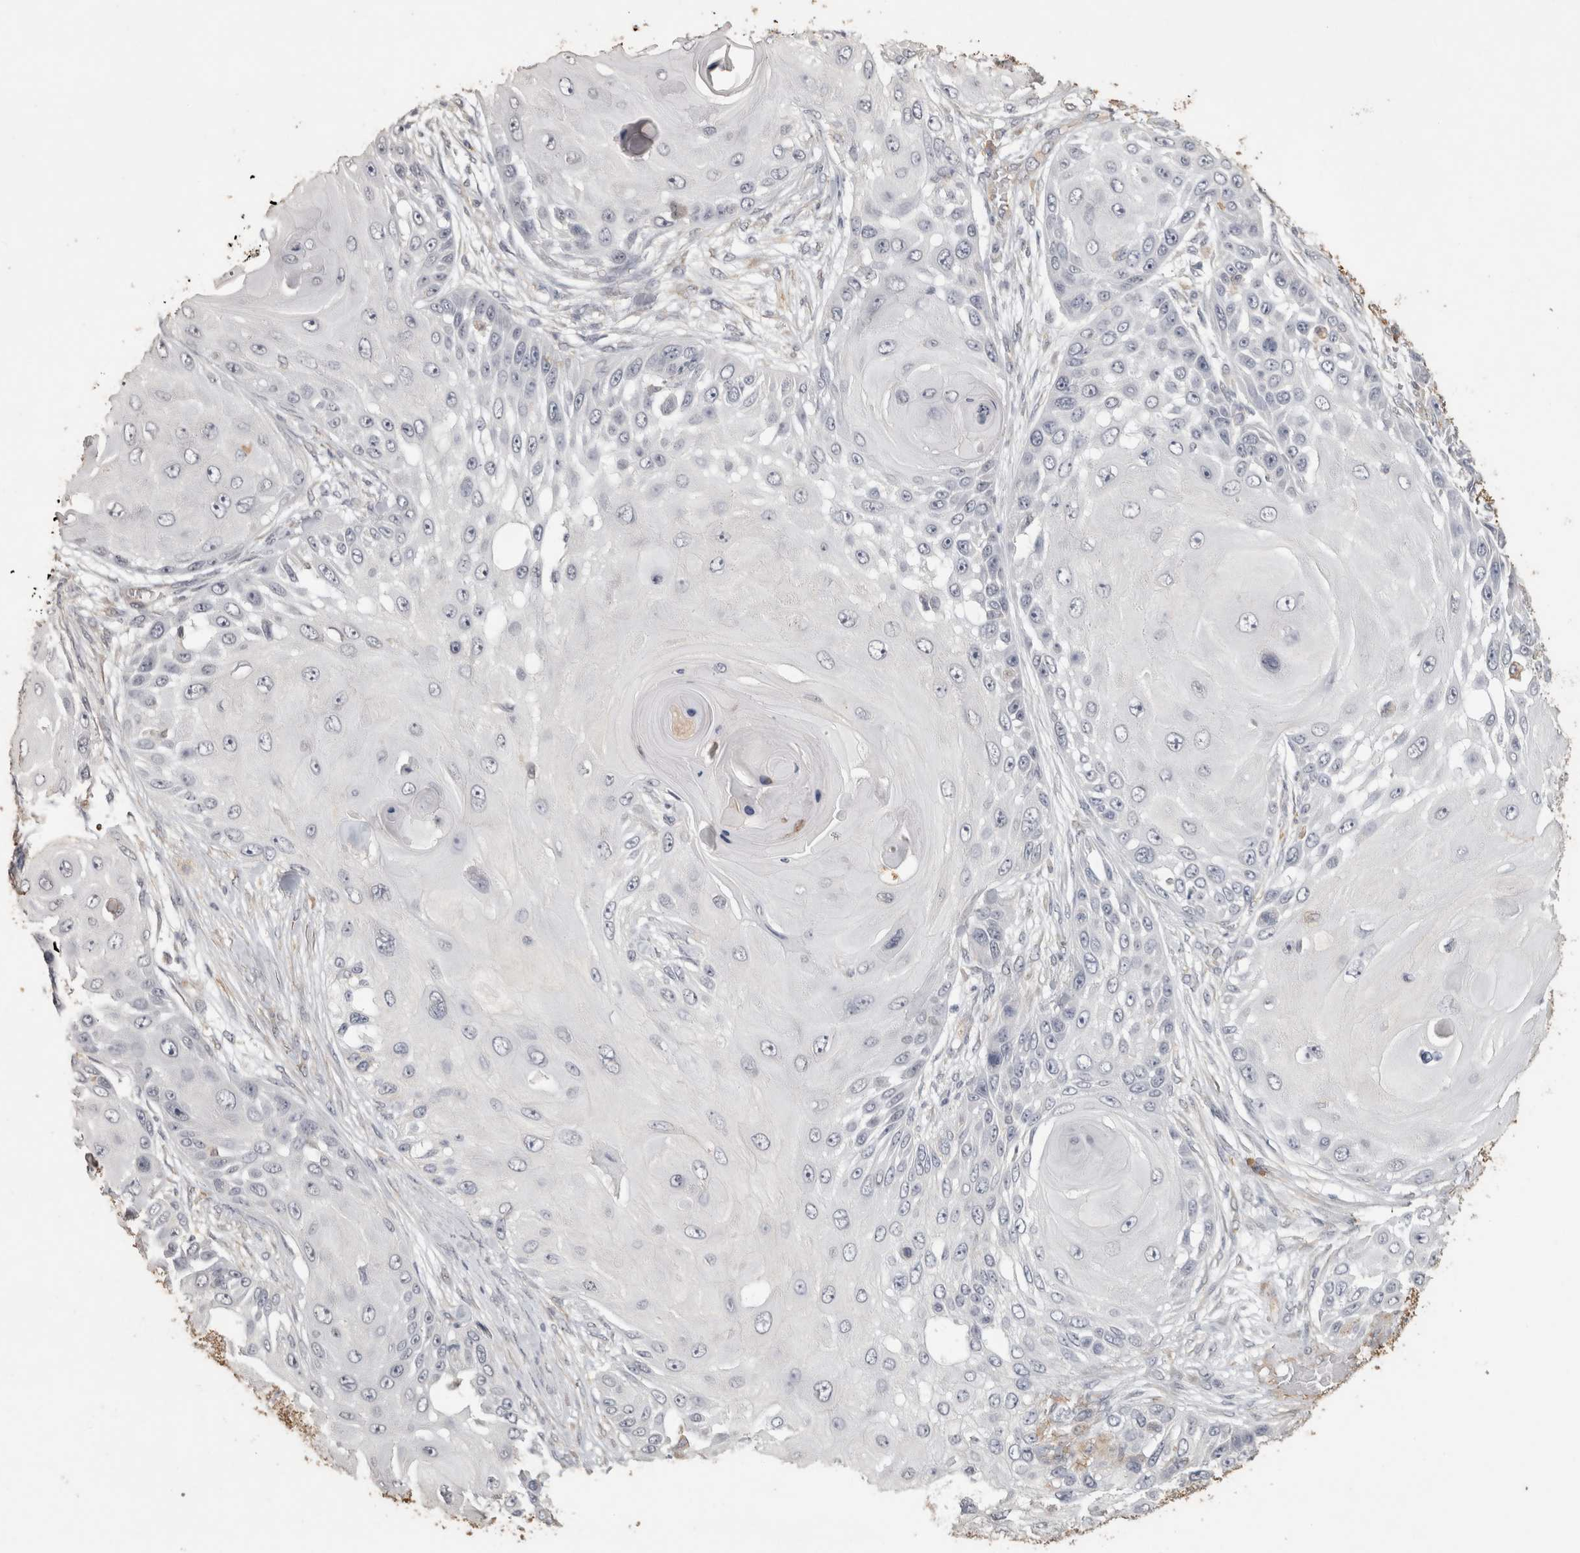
{"staining": {"intensity": "negative", "quantity": "none", "location": "none"}, "tissue": "skin cancer", "cell_type": "Tumor cells", "image_type": "cancer", "snomed": [{"axis": "morphology", "description": "Squamous cell carcinoma, NOS"}, {"axis": "topography", "description": "Skin"}], "caption": "DAB (3,3'-diaminobenzidine) immunohistochemical staining of skin cancer displays no significant staining in tumor cells.", "gene": "REPS2", "patient": {"sex": "female", "age": 44}}